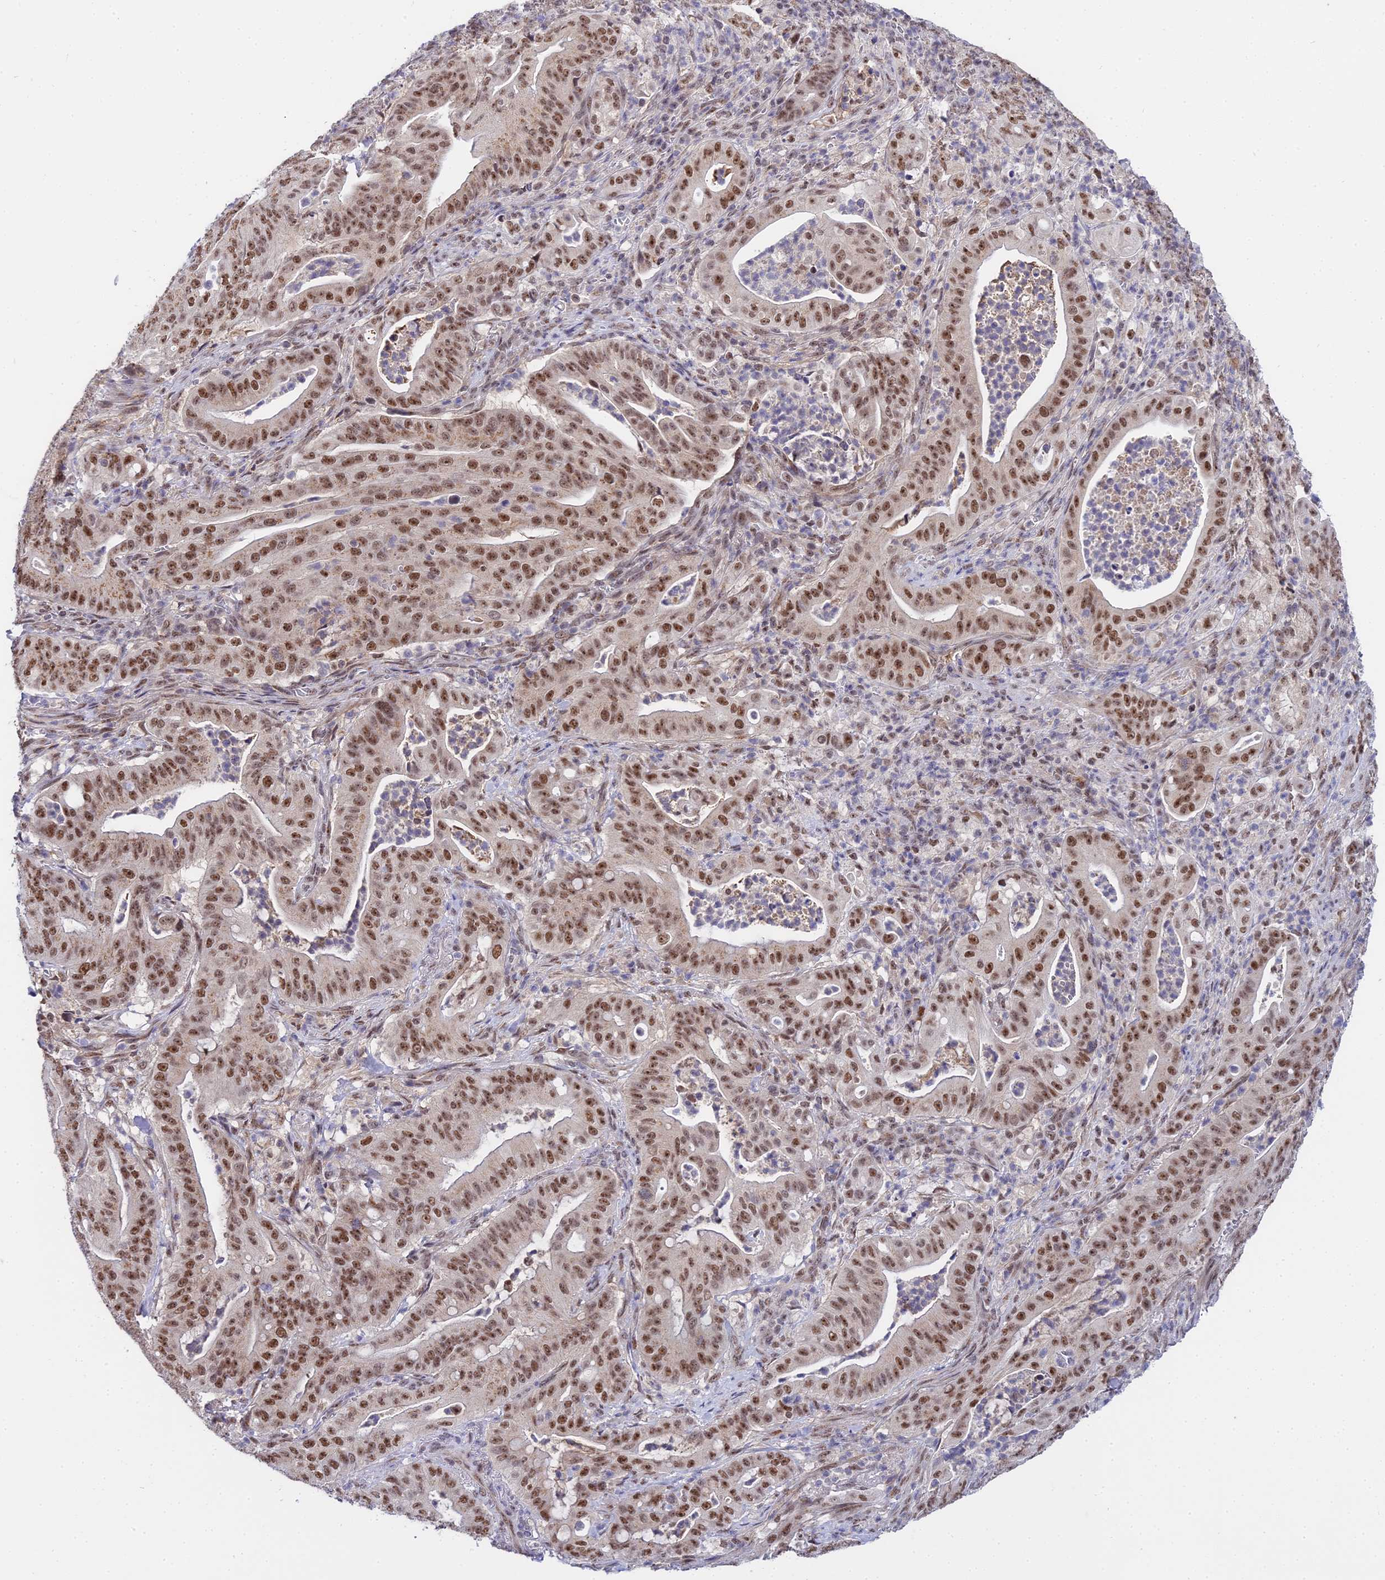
{"staining": {"intensity": "strong", "quantity": ">75%", "location": "nuclear"}, "tissue": "pancreatic cancer", "cell_type": "Tumor cells", "image_type": "cancer", "snomed": [{"axis": "morphology", "description": "Adenocarcinoma, NOS"}, {"axis": "topography", "description": "Pancreas"}], "caption": "DAB (3,3'-diaminobenzidine) immunohistochemical staining of pancreatic adenocarcinoma exhibits strong nuclear protein staining in about >75% of tumor cells.", "gene": "EXOSC3", "patient": {"sex": "male", "age": 71}}